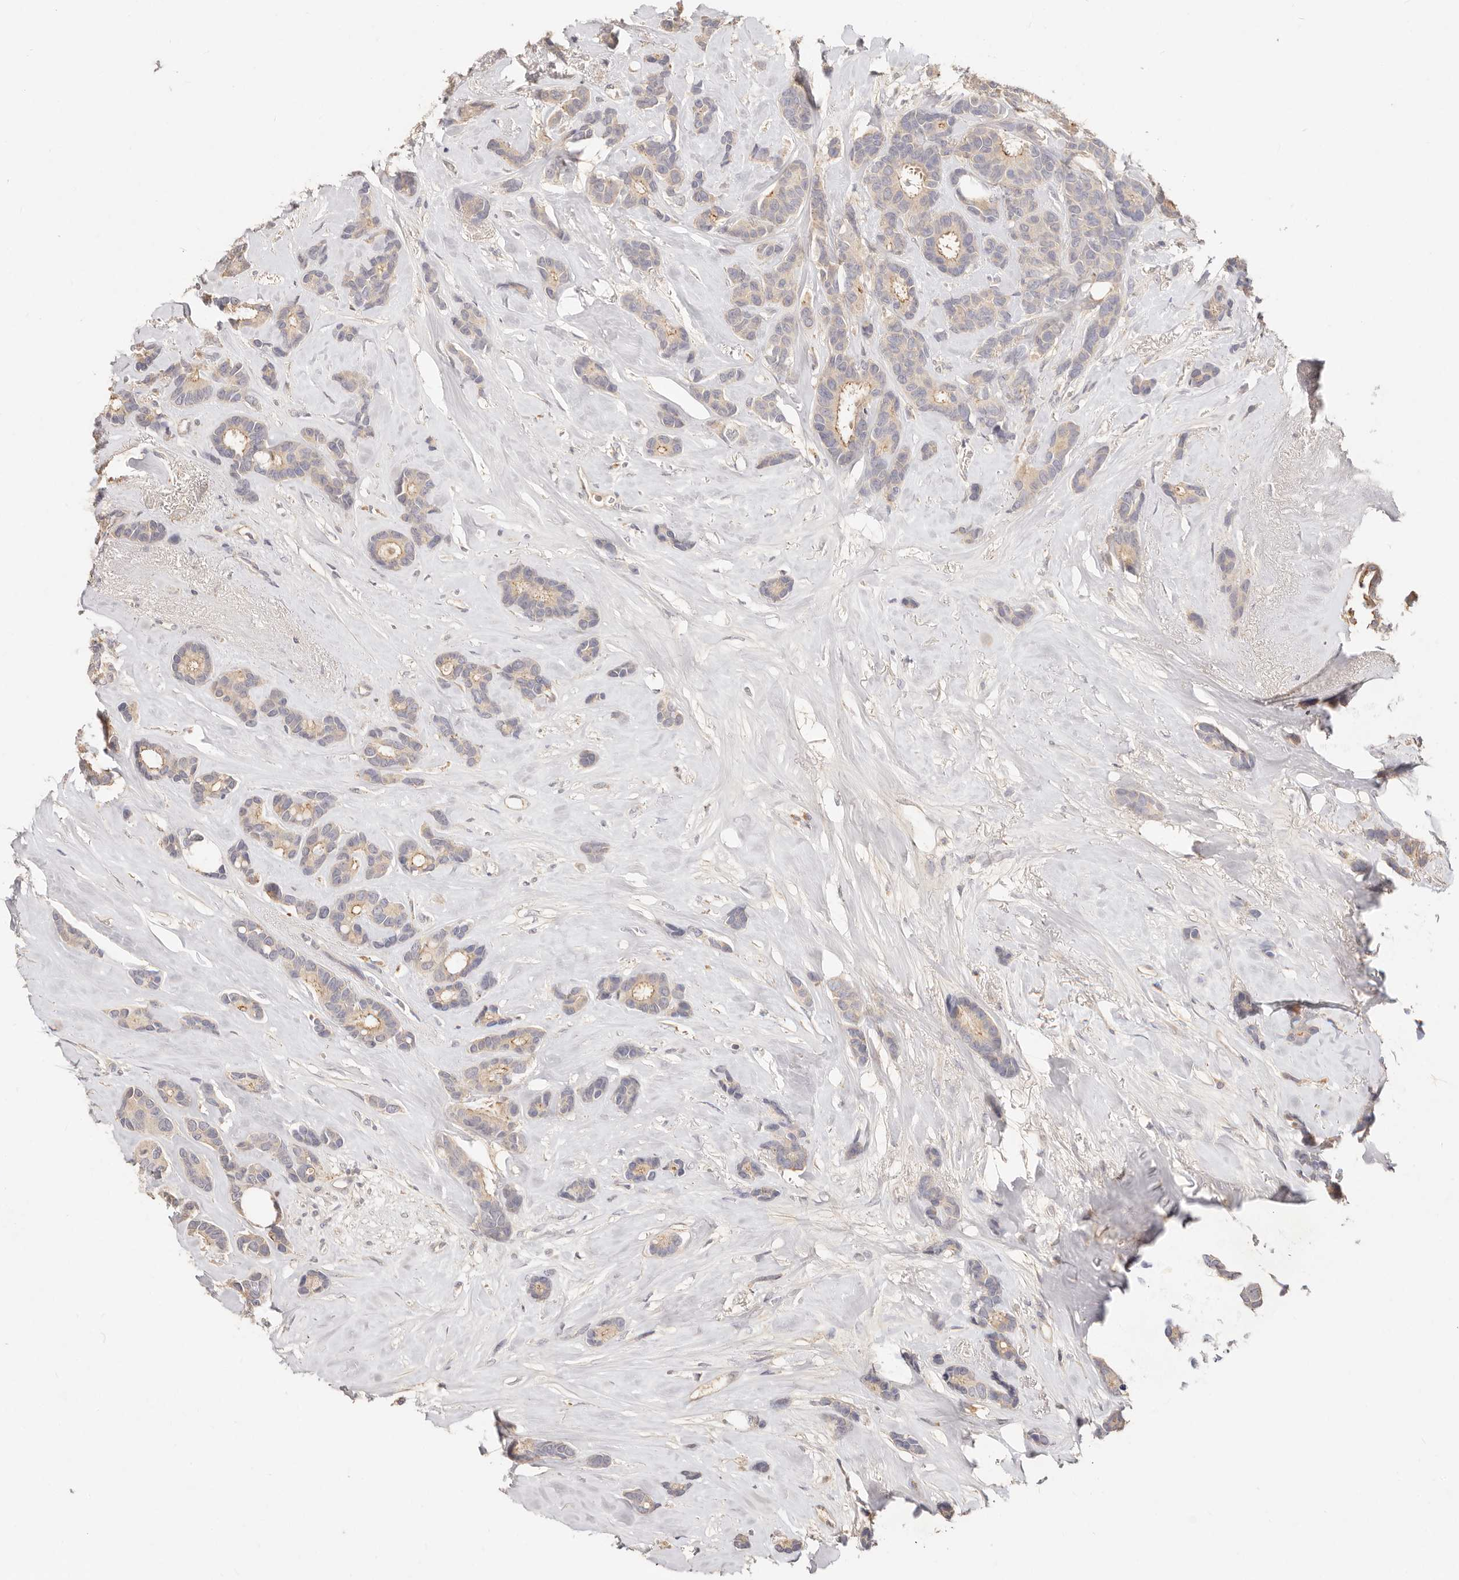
{"staining": {"intensity": "weak", "quantity": "<25%", "location": "cytoplasmic/membranous"}, "tissue": "breast cancer", "cell_type": "Tumor cells", "image_type": "cancer", "snomed": [{"axis": "morphology", "description": "Duct carcinoma"}, {"axis": "topography", "description": "Breast"}], "caption": "High power microscopy histopathology image of an IHC photomicrograph of breast cancer, revealing no significant staining in tumor cells.", "gene": "CXADR", "patient": {"sex": "female", "age": 87}}